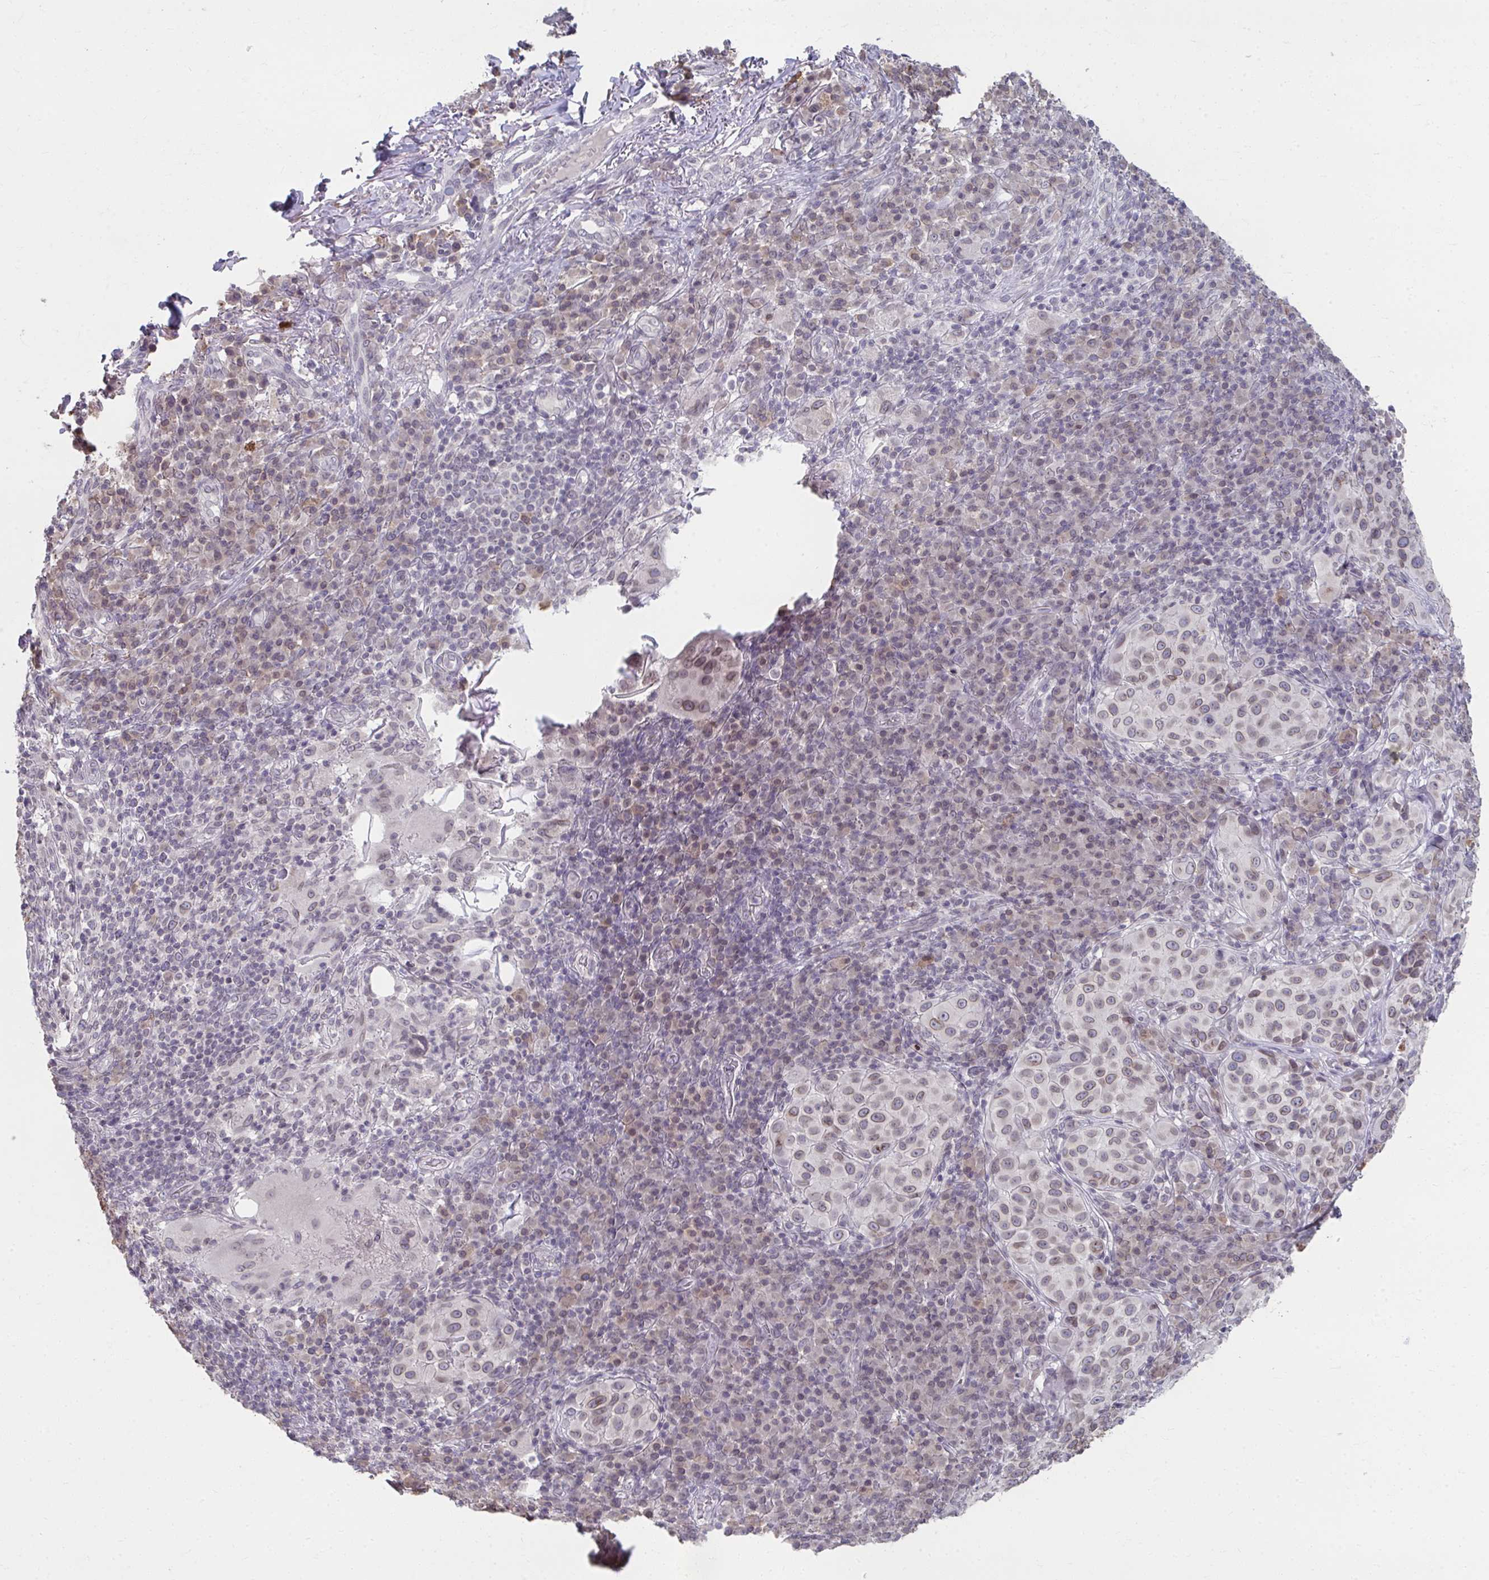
{"staining": {"intensity": "weak", "quantity": "<25%", "location": "cytoplasmic/membranous,nuclear"}, "tissue": "melanoma", "cell_type": "Tumor cells", "image_type": "cancer", "snomed": [{"axis": "morphology", "description": "Malignant melanoma, NOS"}, {"axis": "topography", "description": "Skin"}], "caption": "Photomicrograph shows no protein staining in tumor cells of malignant melanoma tissue.", "gene": "NUP133", "patient": {"sex": "male", "age": 38}}